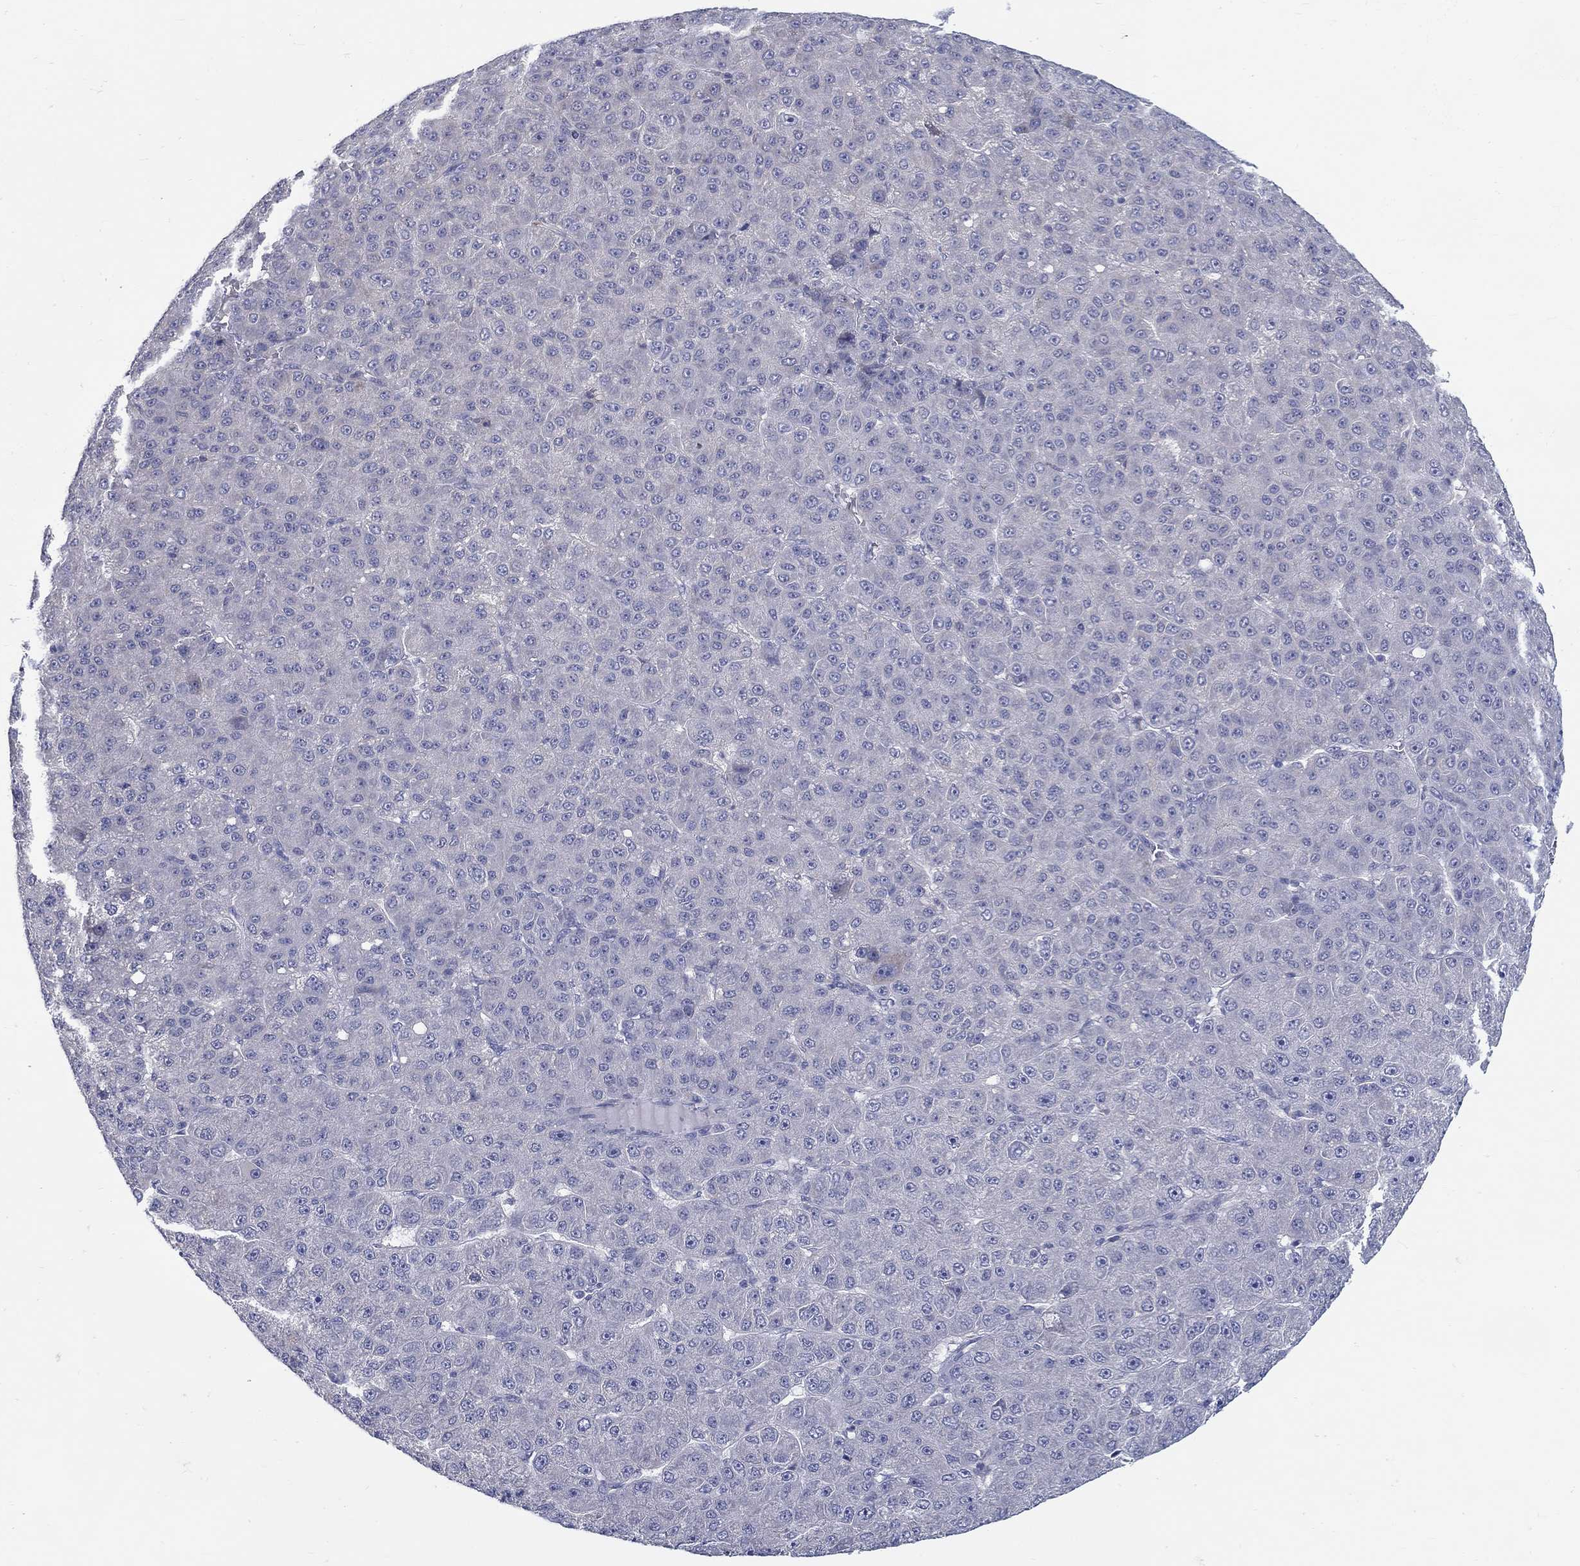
{"staining": {"intensity": "negative", "quantity": "none", "location": "none"}, "tissue": "liver cancer", "cell_type": "Tumor cells", "image_type": "cancer", "snomed": [{"axis": "morphology", "description": "Carcinoma, Hepatocellular, NOS"}, {"axis": "topography", "description": "Liver"}], "caption": "Immunohistochemical staining of human liver hepatocellular carcinoma demonstrates no significant staining in tumor cells.", "gene": "ABCA4", "patient": {"sex": "male", "age": 67}}